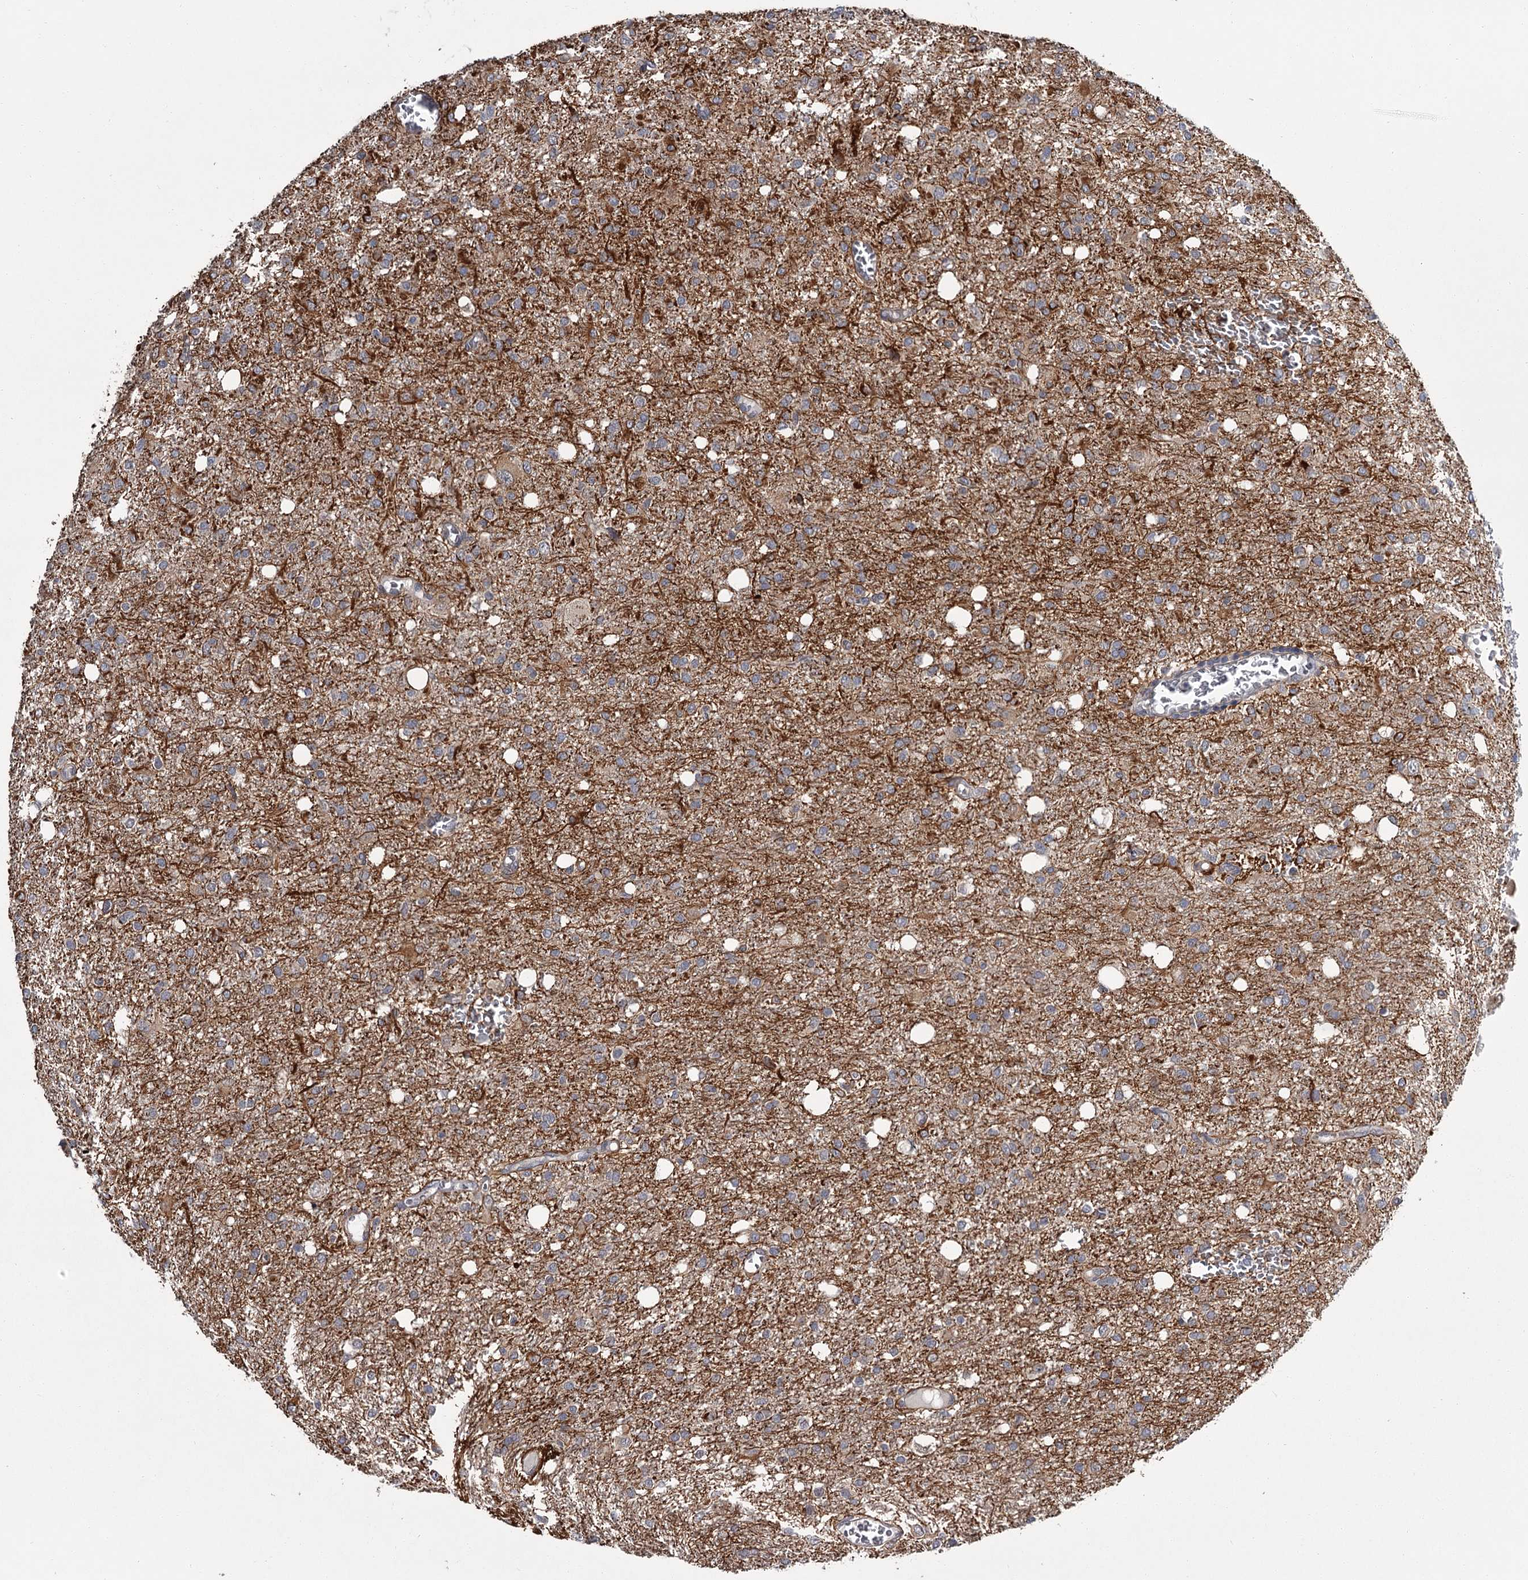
{"staining": {"intensity": "moderate", "quantity": "<25%", "location": "cytoplasmic/membranous"}, "tissue": "glioma", "cell_type": "Tumor cells", "image_type": "cancer", "snomed": [{"axis": "morphology", "description": "Glioma, malignant, High grade"}, {"axis": "topography", "description": "Brain"}], "caption": "A histopathology image of human malignant glioma (high-grade) stained for a protein demonstrates moderate cytoplasmic/membranous brown staining in tumor cells. (Brightfield microscopy of DAB IHC at high magnification).", "gene": "DAO", "patient": {"sex": "female", "age": 59}}